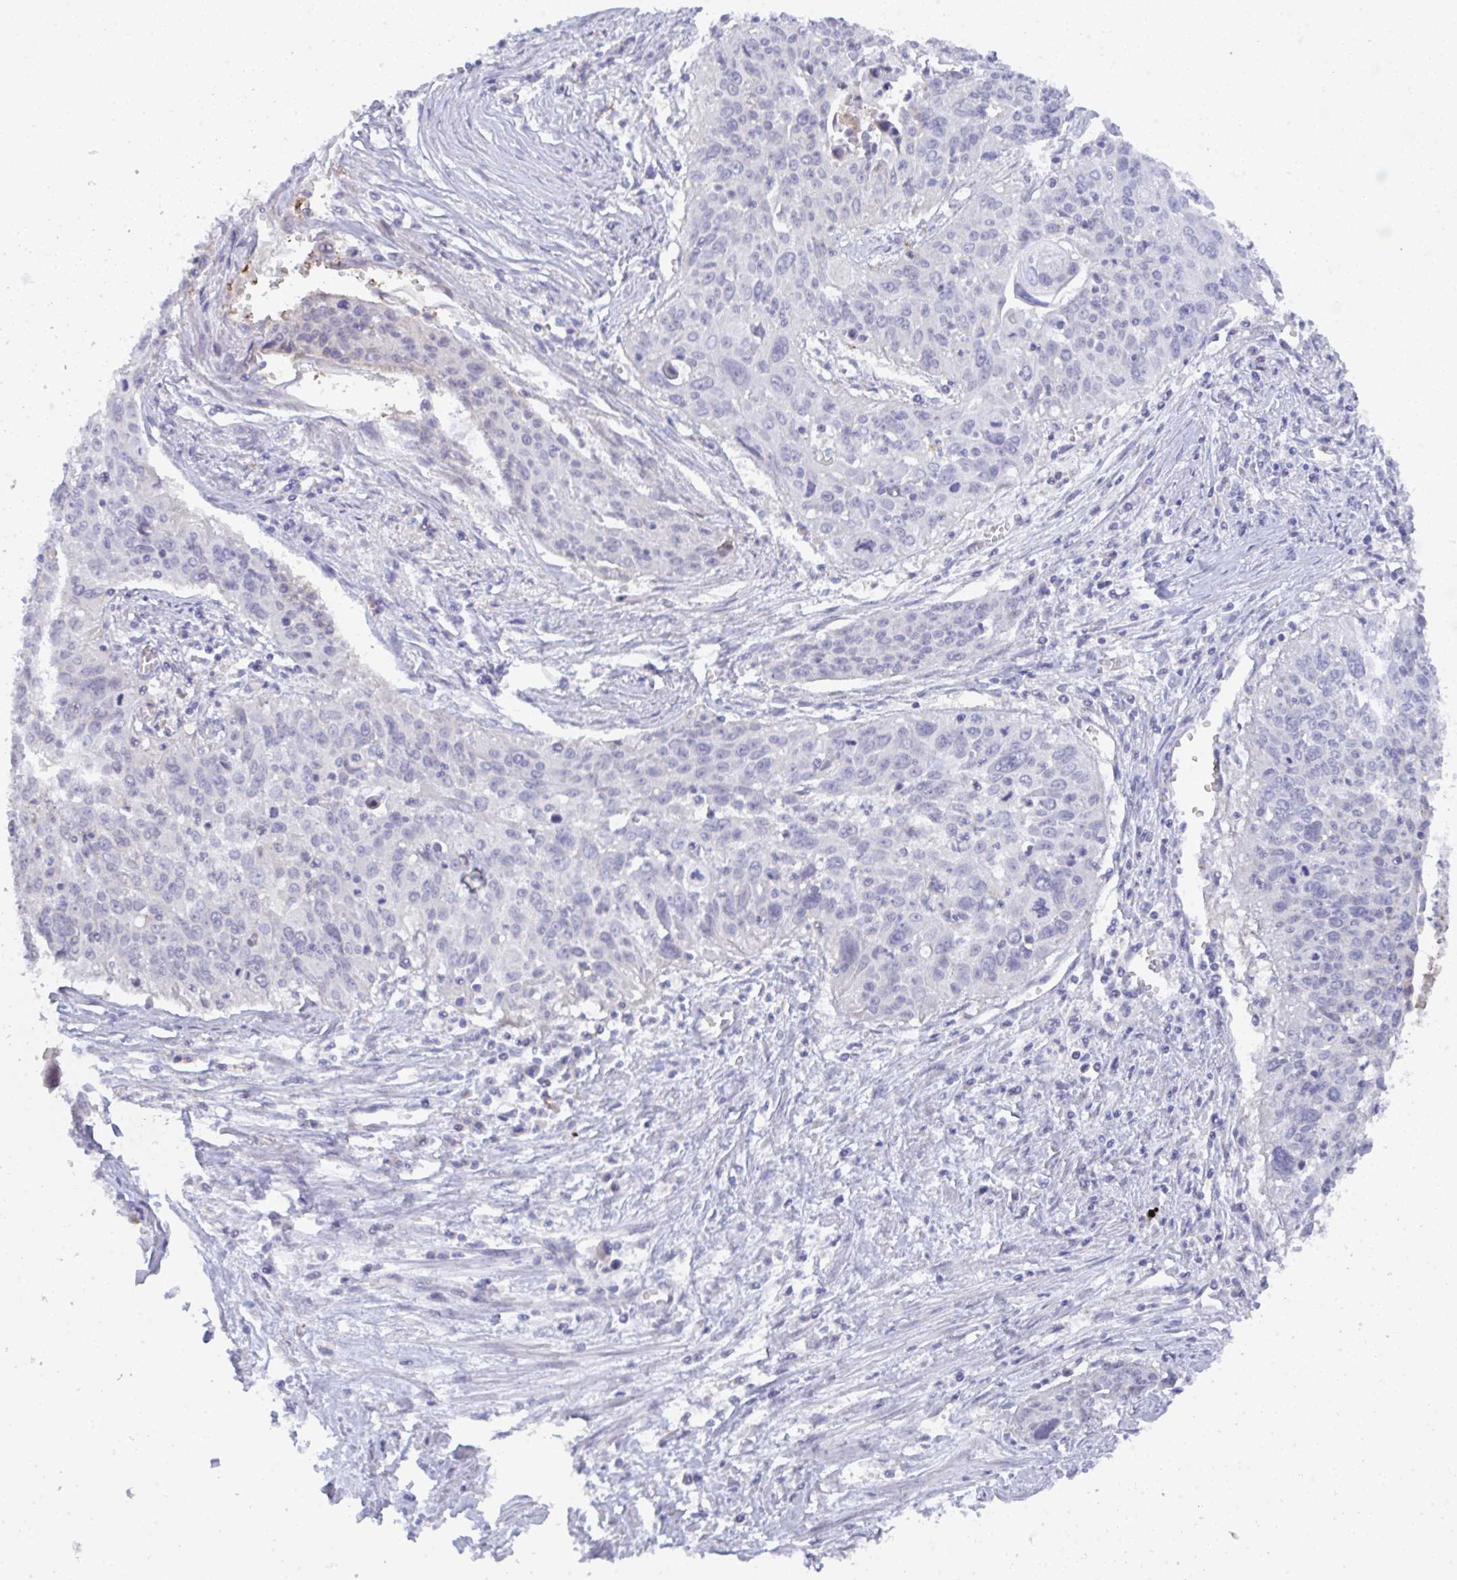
{"staining": {"intensity": "negative", "quantity": "none", "location": "none"}, "tissue": "cervical cancer", "cell_type": "Tumor cells", "image_type": "cancer", "snomed": [{"axis": "morphology", "description": "Squamous cell carcinoma, NOS"}, {"axis": "topography", "description": "Cervix"}], "caption": "Squamous cell carcinoma (cervical) was stained to show a protein in brown. There is no significant positivity in tumor cells. (DAB immunohistochemistry visualized using brightfield microscopy, high magnification).", "gene": "KCNK5", "patient": {"sex": "female", "age": 55}}